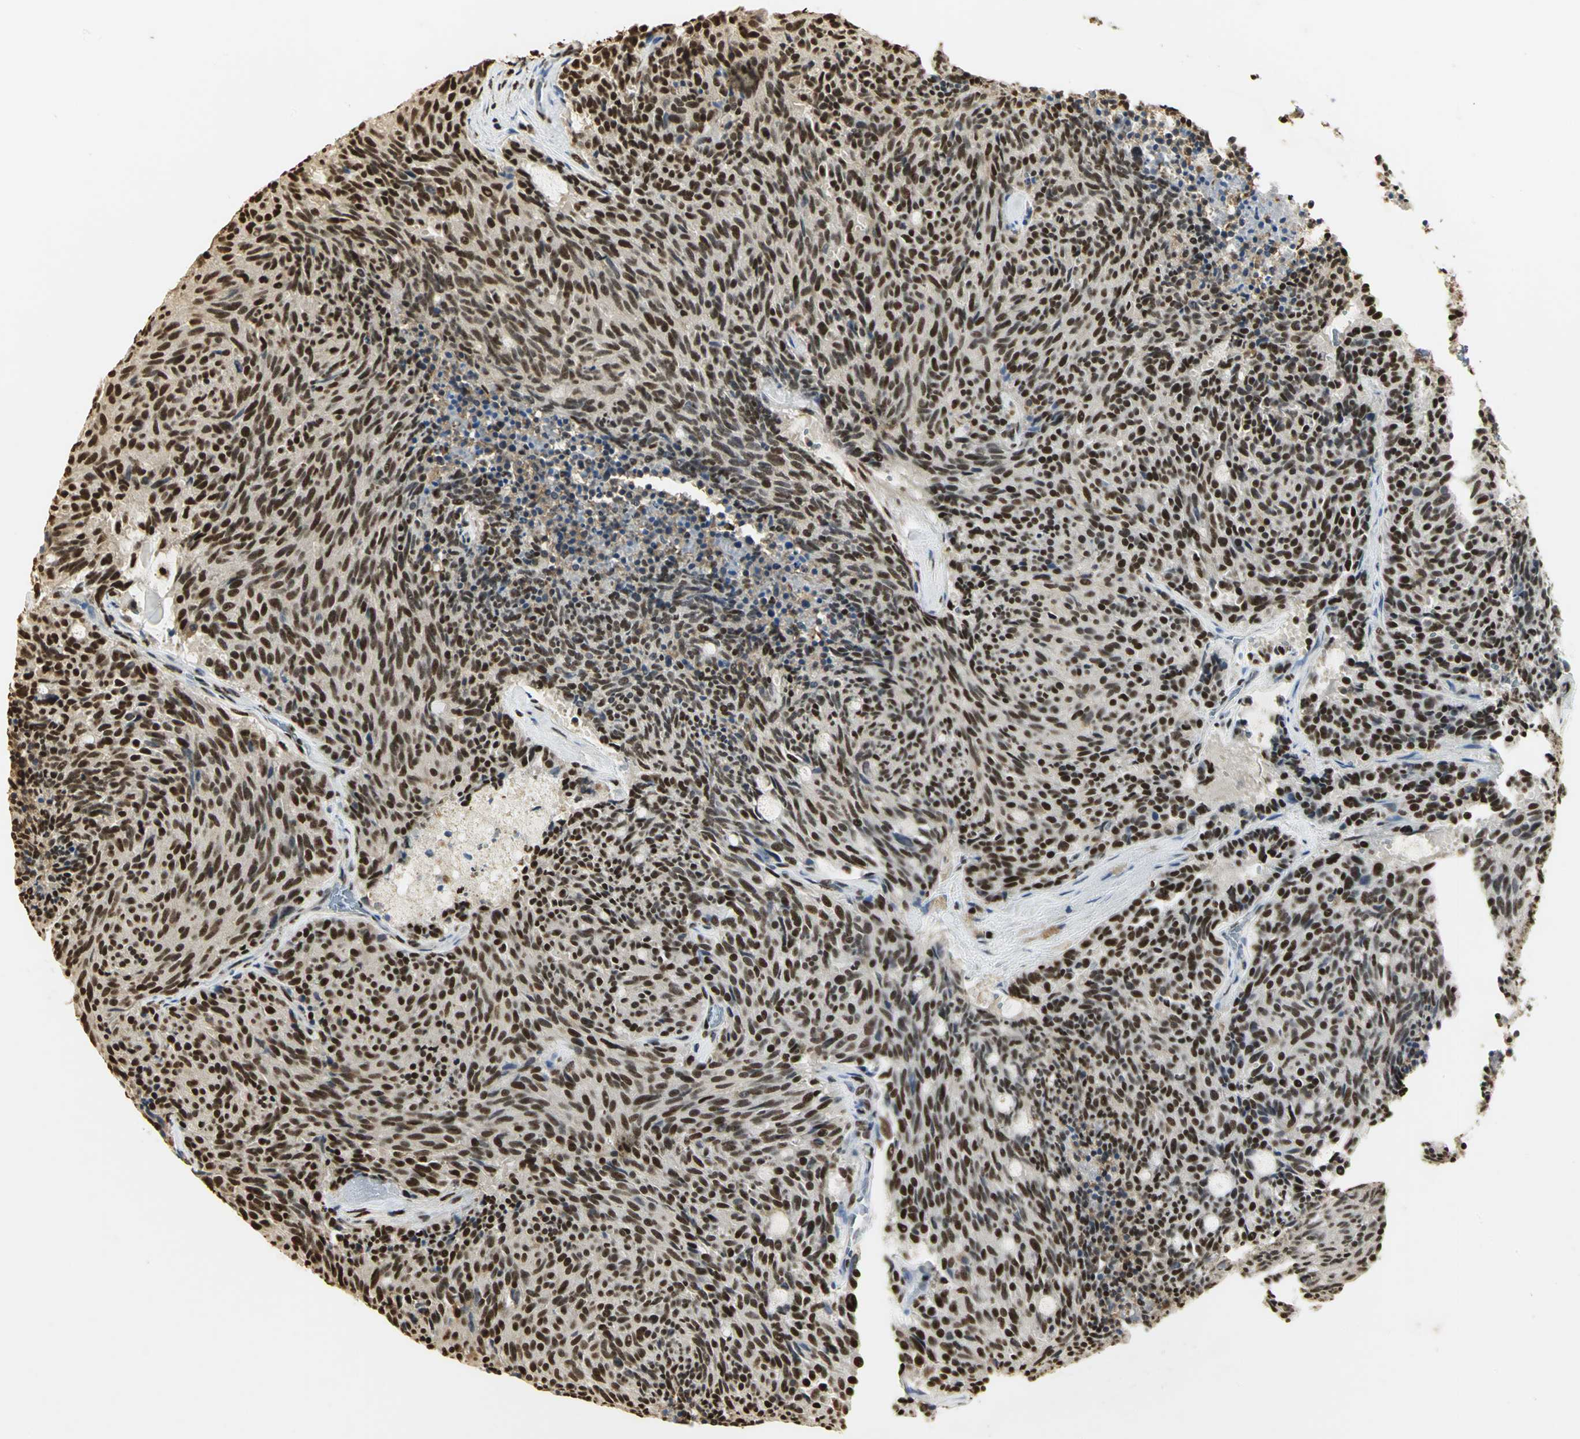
{"staining": {"intensity": "strong", "quantity": ">75%", "location": "nuclear"}, "tissue": "carcinoid", "cell_type": "Tumor cells", "image_type": "cancer", "snomed": [{"axis": "morphology", "description": "Carcinoid, malignant, NOS"}, {"axis": "topography", "description": "Pancreas"}], "caption": "Carcinoid was stained to show a protein in brown. There is high levels of strong nuclear positivity in approximately >75% of tumor cells.", "gene": "SET", "patient": {"sex": "female", "age": 54}}